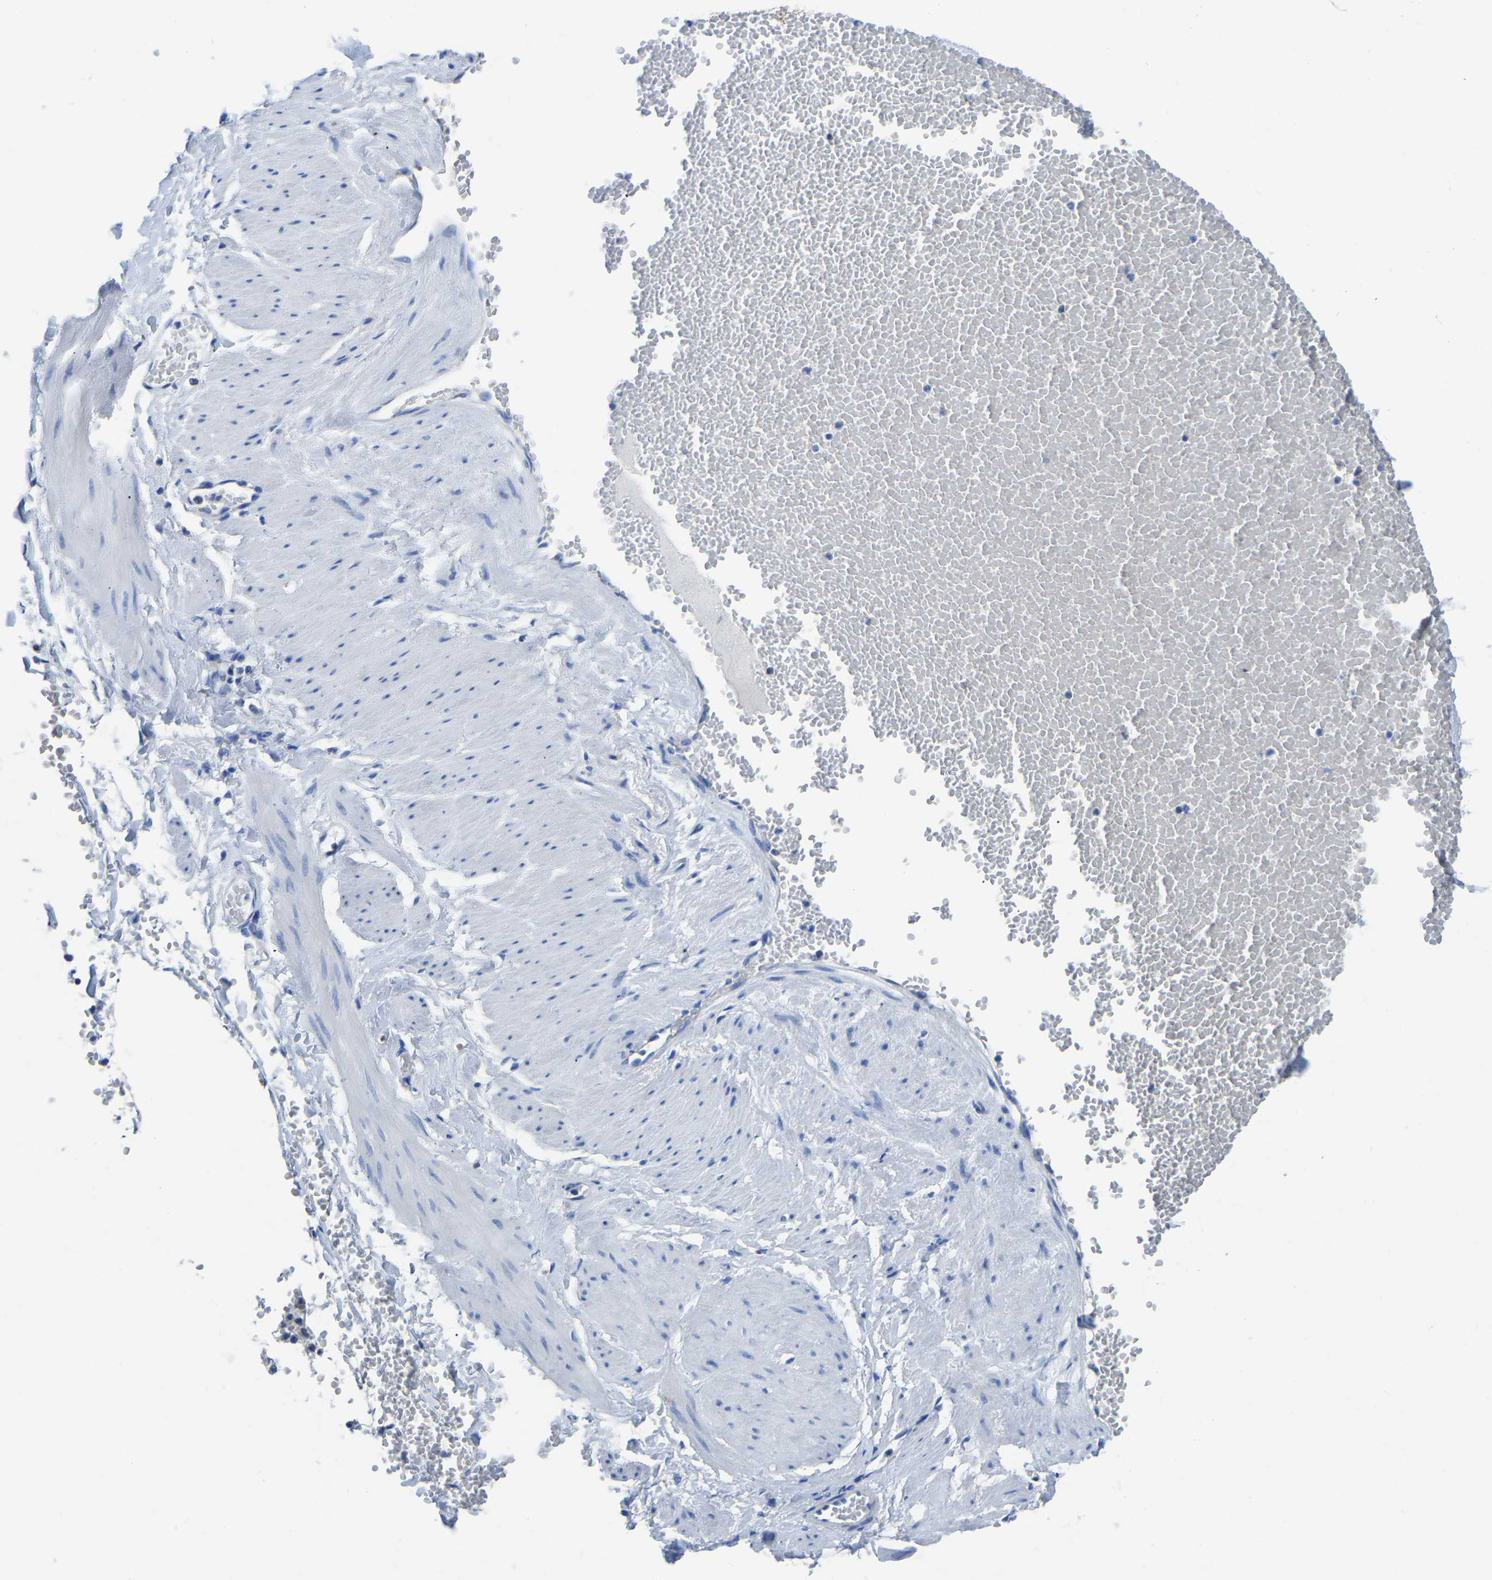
{"staining": {"intensity": "negative", "quantity": "none", "location": "none"}, "tissue": "adipose tissue", "cell_type": "Adipocytes", "image_type": "normal", "snomed": [{"axis": "morphology", "description": "Normal tissue, NOS"}, {"axis": "topography", "description": "Soft tissue"}], "caption": "The immunohistochemistry histopathology image has no significant positivity in adipocytes of adipose tissue.", "gene": "ETFA", "patient": {"sex": "male", "age": 72}}